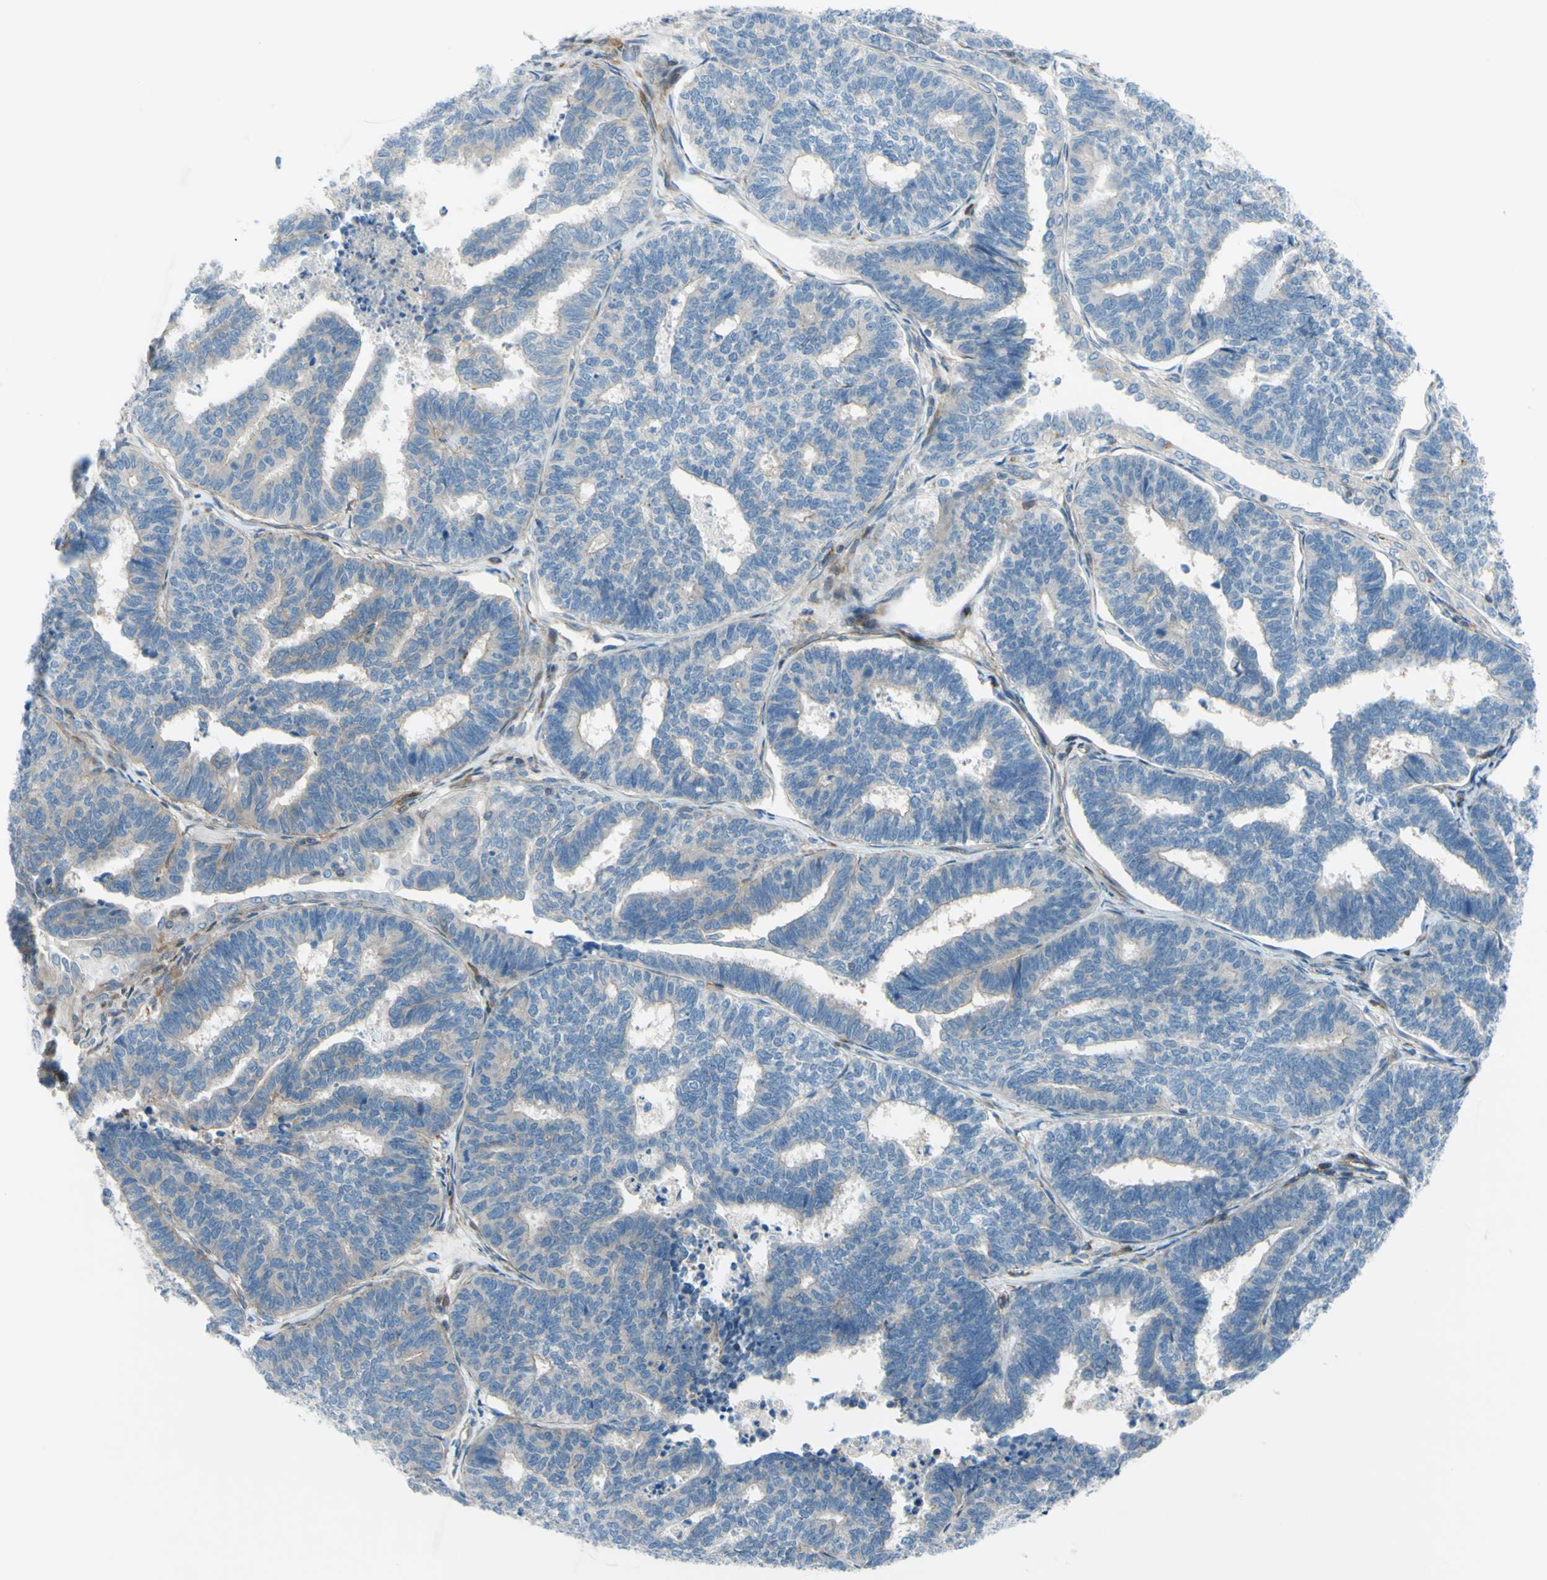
{"staining": {"intensity": "moderate", "quantity": "<25%", "location": "cytoplasmic/membranous"}, "tissue": "endometrial cancer", "cell_type": "Tumor cells", "image_type": "cancer", "snomed": [{"axis": "morphology", "description": "Adenocarcinoma, NOS"}, {"axis": "topography", "description": "Endometrium"}], "caption": "Moderate cytoplasmic/membranous protein expression is identified in approximately <25% of tumor cells in endometrial cancer (adenocarcinoma).", "gene": "PAK2", "patient": {"sex": "female", "age": 70}}